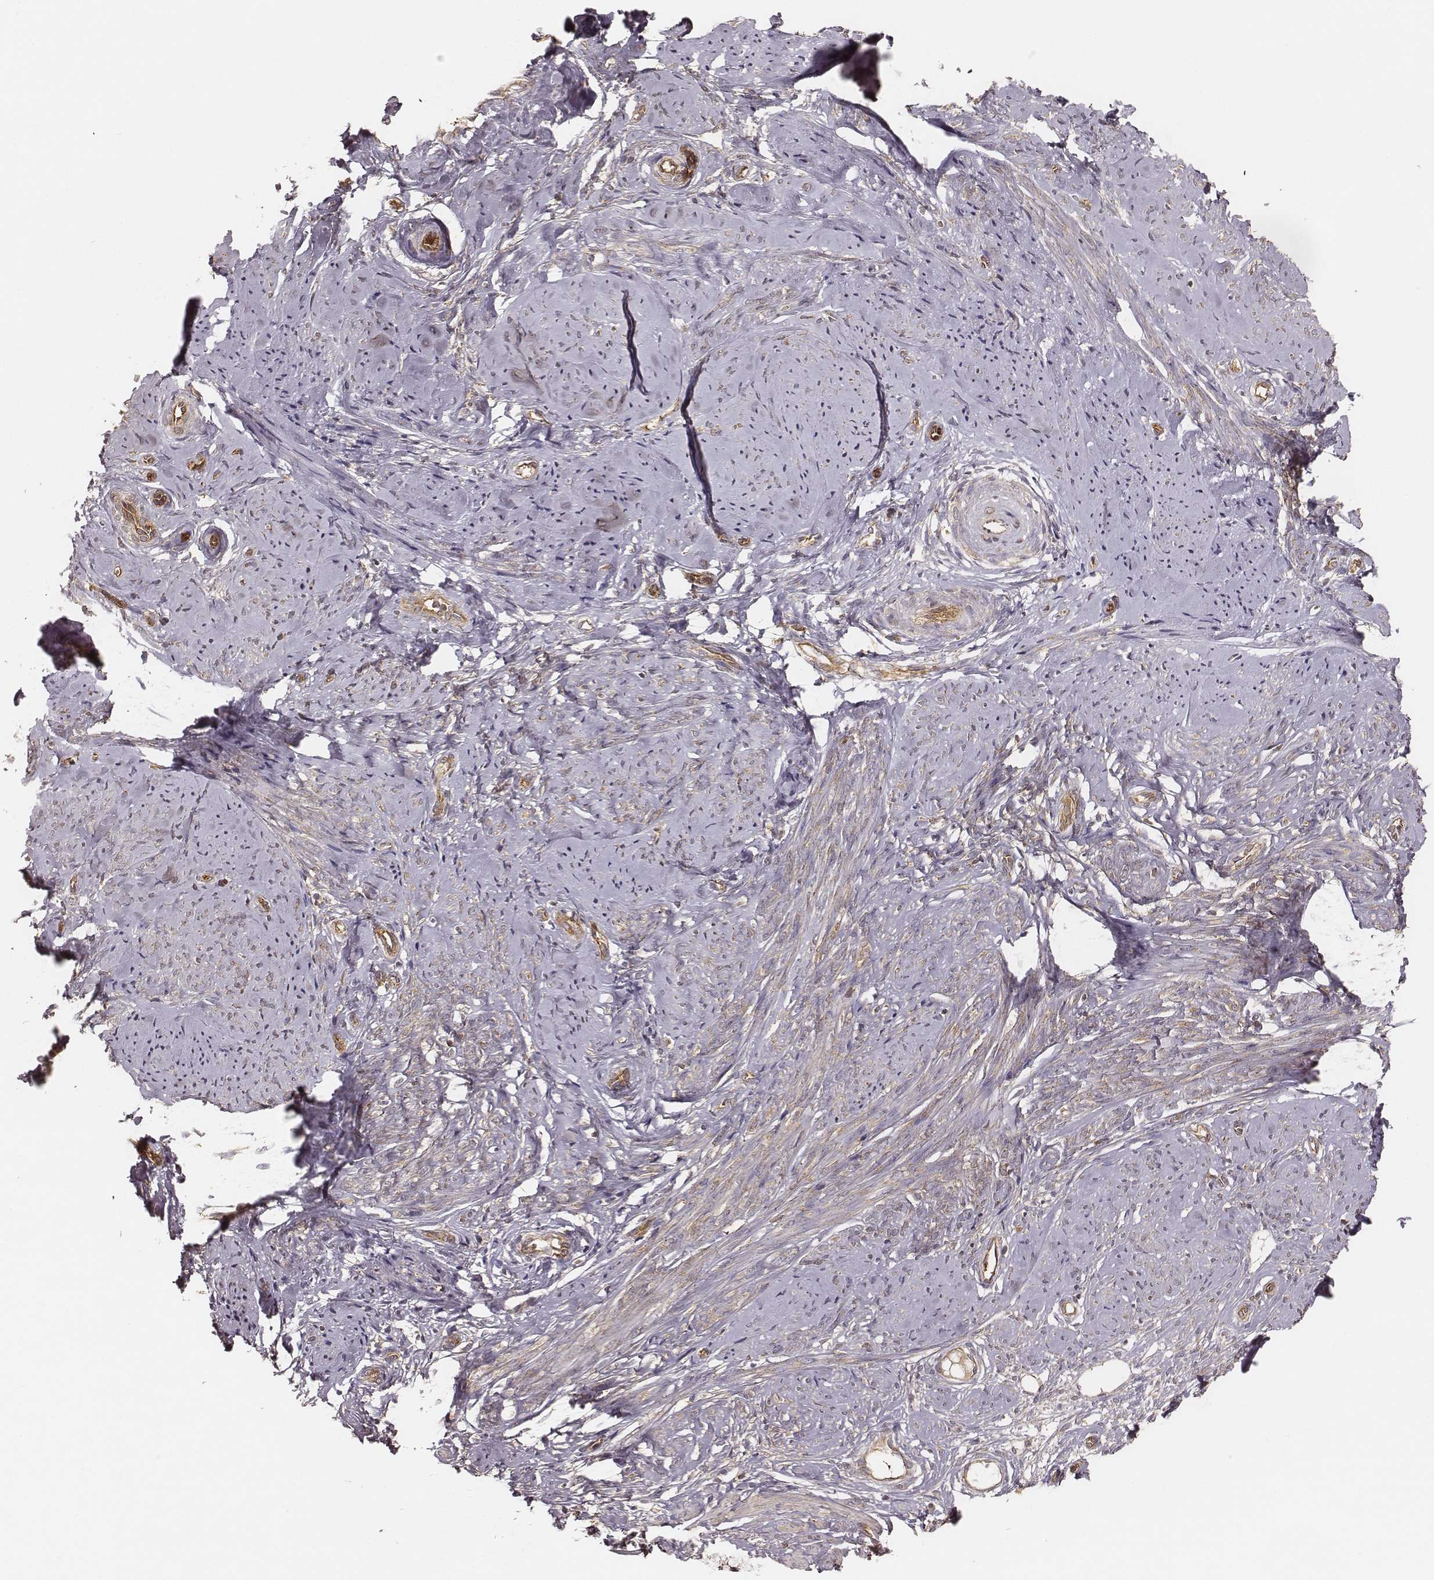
{"staining": {"intensity": "weak", "quantity": "<25%", "location": "cytoplasmic/membranous"}, "tissue": "smooth muscle", "cell_type": "Smooth muscle cells", "image_type": "normal", "snomed": [{"axis": "morphology", "description": "Normal tissue, NOS"}, {"axis": "topography", "description": "Smooth muscle"}], "caption": "Immunohistochemistry image of normal smooth muscle stained for a protein (brown), which displays no expression in smooth muscle cells.", "gene": "CARS1", "patient": {"sex": "female", "age": 48}}